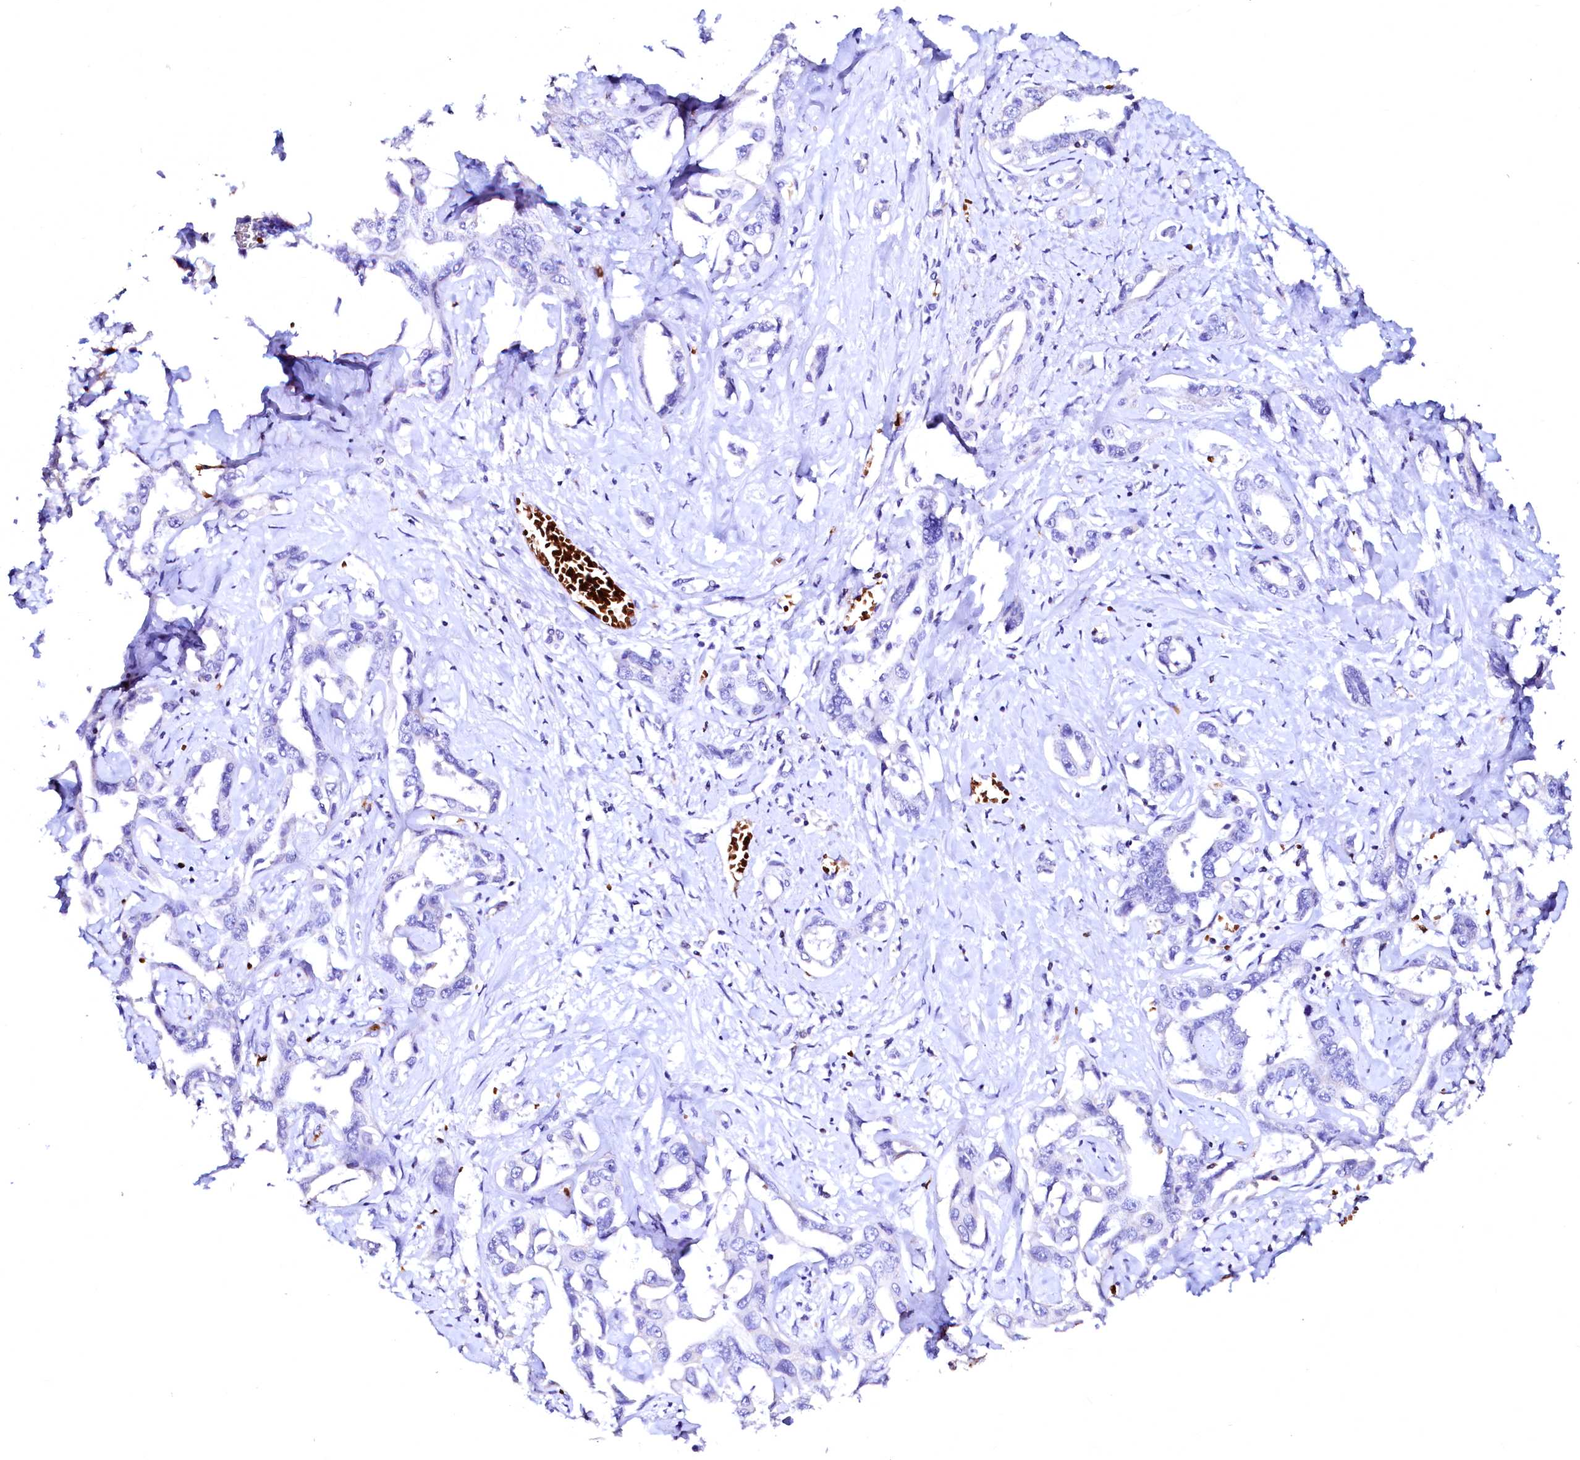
{"staining": {"intensity": "negative", "quantity": "none", "location": "none"}, "tissue": "liver cancer", "cell_type": "Tumor cells", "image_type": "cancer", "snomed": [{"axis": "morphology", "description": "Cholangiocarcinoma"}, {"axis": "topography", "description": "Liver"}], "caption": "Immunohistochemistry histopathology image of neoplastic tissue: human liver cholangiocarcinoma stained with DAB (3,3'-diaminobenzidine) reveals no significant protein positivity in tumor cells.", "gene": "RAB27A", "patient": {"sex": "male", "age": 59}}